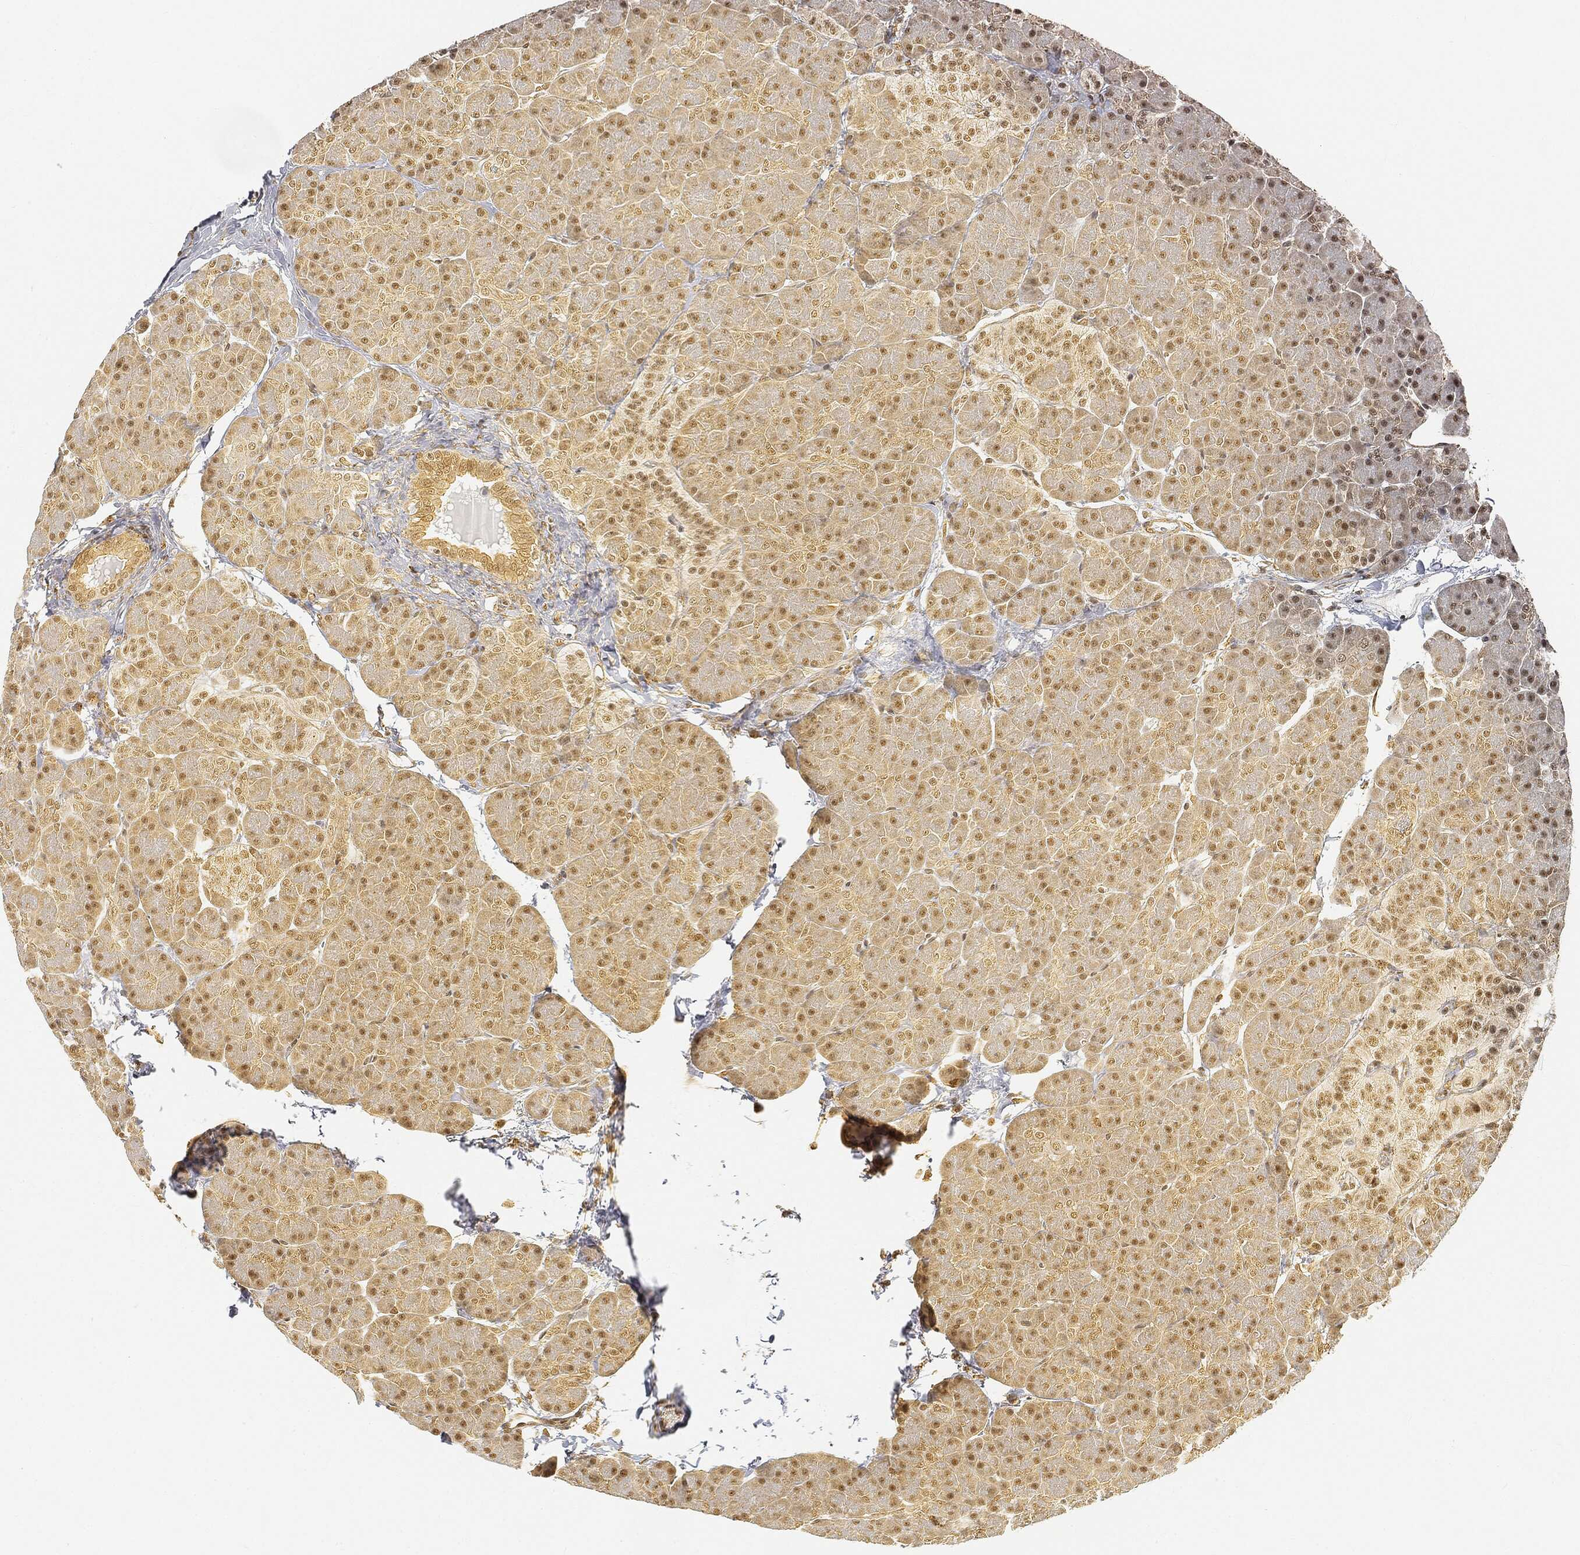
{"staining": {"intensity": "moderate", "quantity": ">75%", "location": "nuclear"}, "tissue": "pancreas", "cell_type": "Exocrine glandular cells", "image_type": "normal", "snomed": [{"axis": "morphology", "description": "Normal tissue, NOS"}, {"axis": "topography", "description": "Pancreas"}], "caption": "An image showing moderate nuclear expression in about >75% of exocrine glandular cells in benign pancreas, as visualized by brown immunohistochemical staining.", "gene": "RSRC2", "patient": {"sex": "female", "age": 44}}